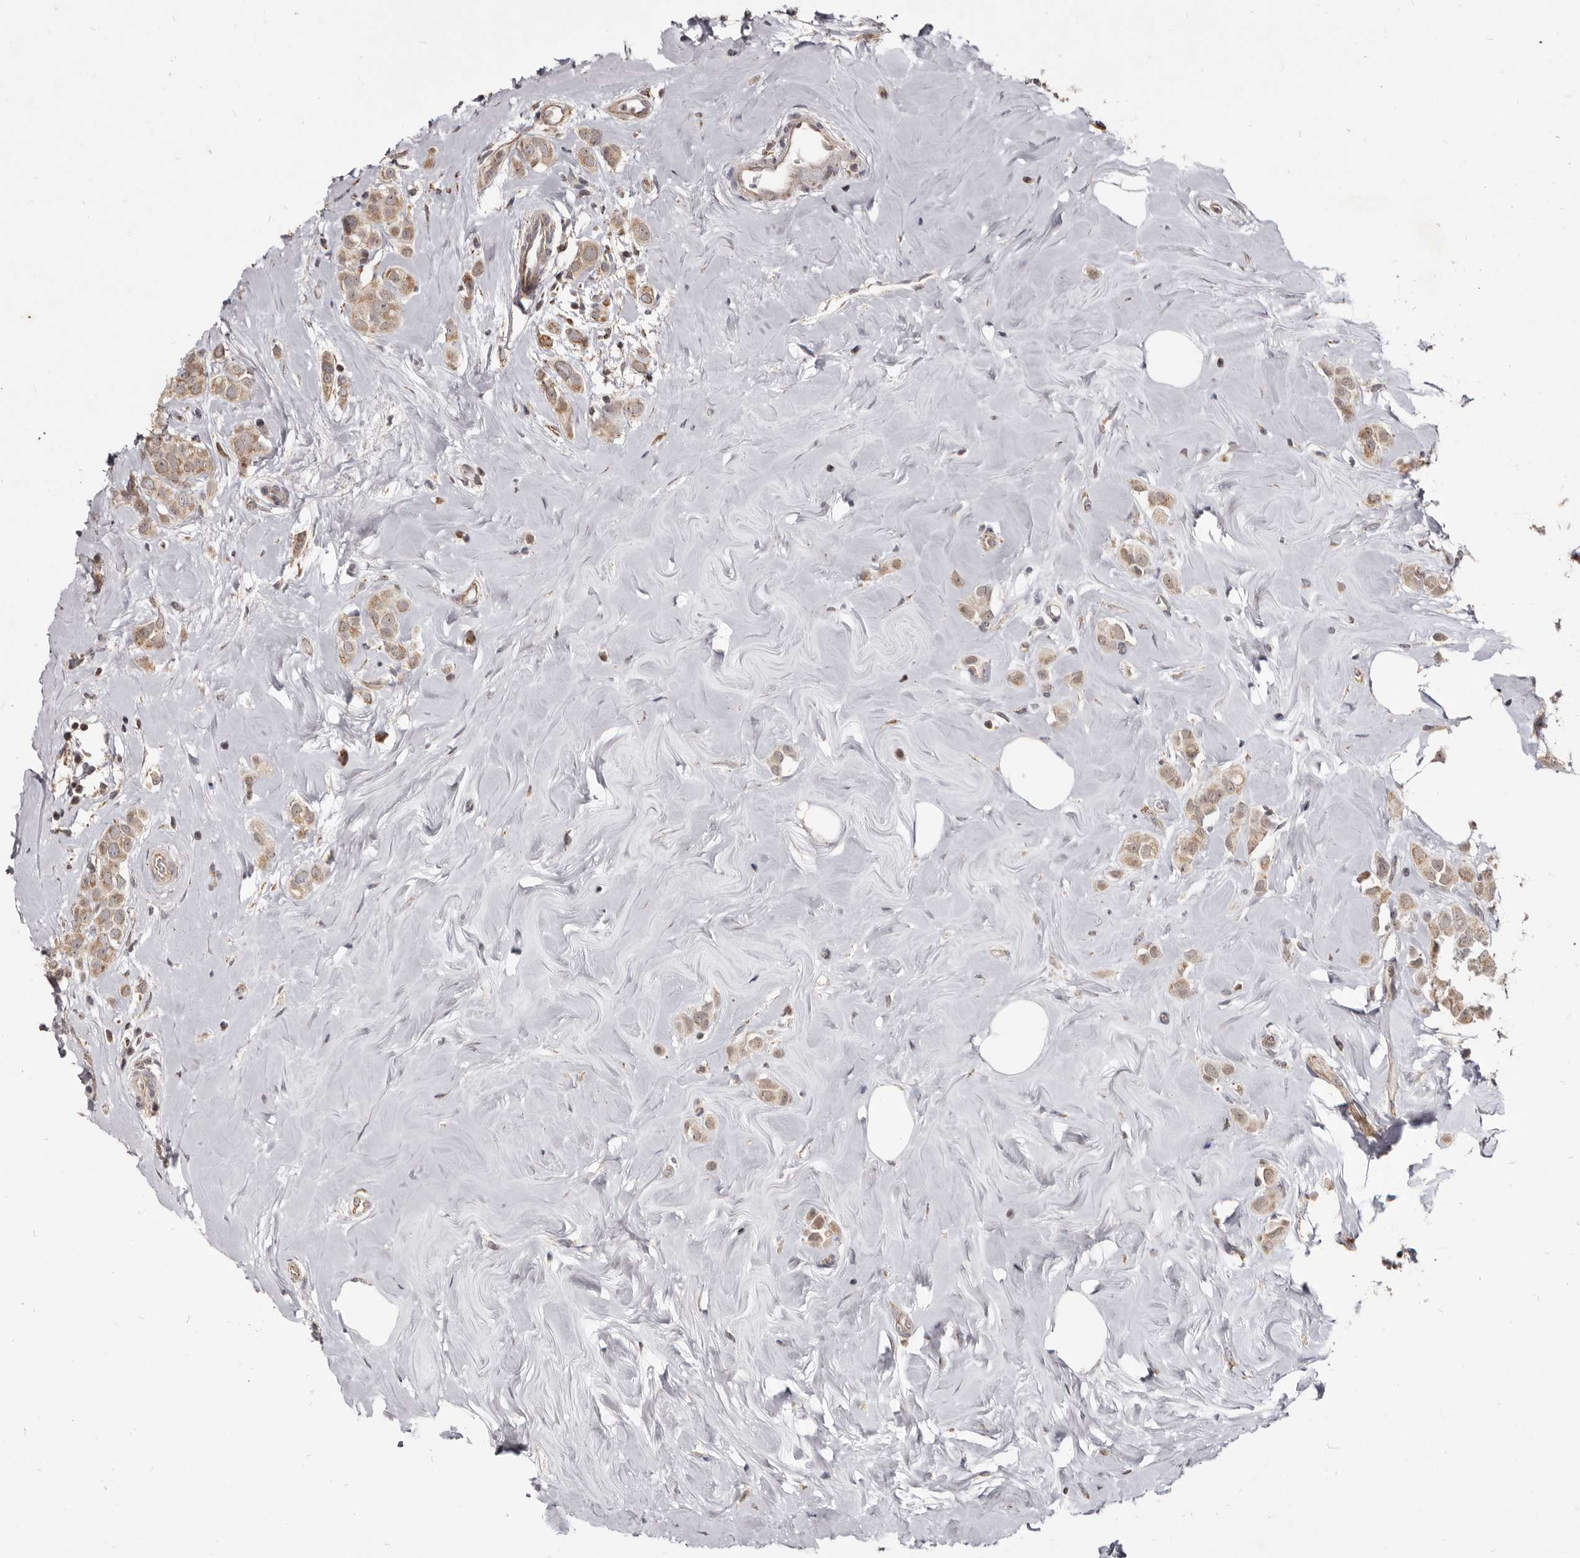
{"staining": {"intensity": "weak", "quantity": "25%-75%", "location": "cytoplasmic/membranous"}, "tissue": "breast cancer", "cell_type": "Tumor cells", "image_type": "cancer", "snomed": [{"axis": "morphology", "description": "Lobular carcinoma"}, {"axis": "topography", "description": "Breast"}], "caption": "An immunohistochemistry (IHC) micrograph of tumor tissue is shown. Protein staining in brown labels weak cytoplasmic/membranous positivity in breast cancer (lobular carcinoma) within tumor cells. The protein of interest is stained brown, and the nuclei are stained in blue (DAB IHC with brightfield microscopy, high magnification).", "gene": "THUMPD1", "patient": {"sex": "female", "age": 47}}